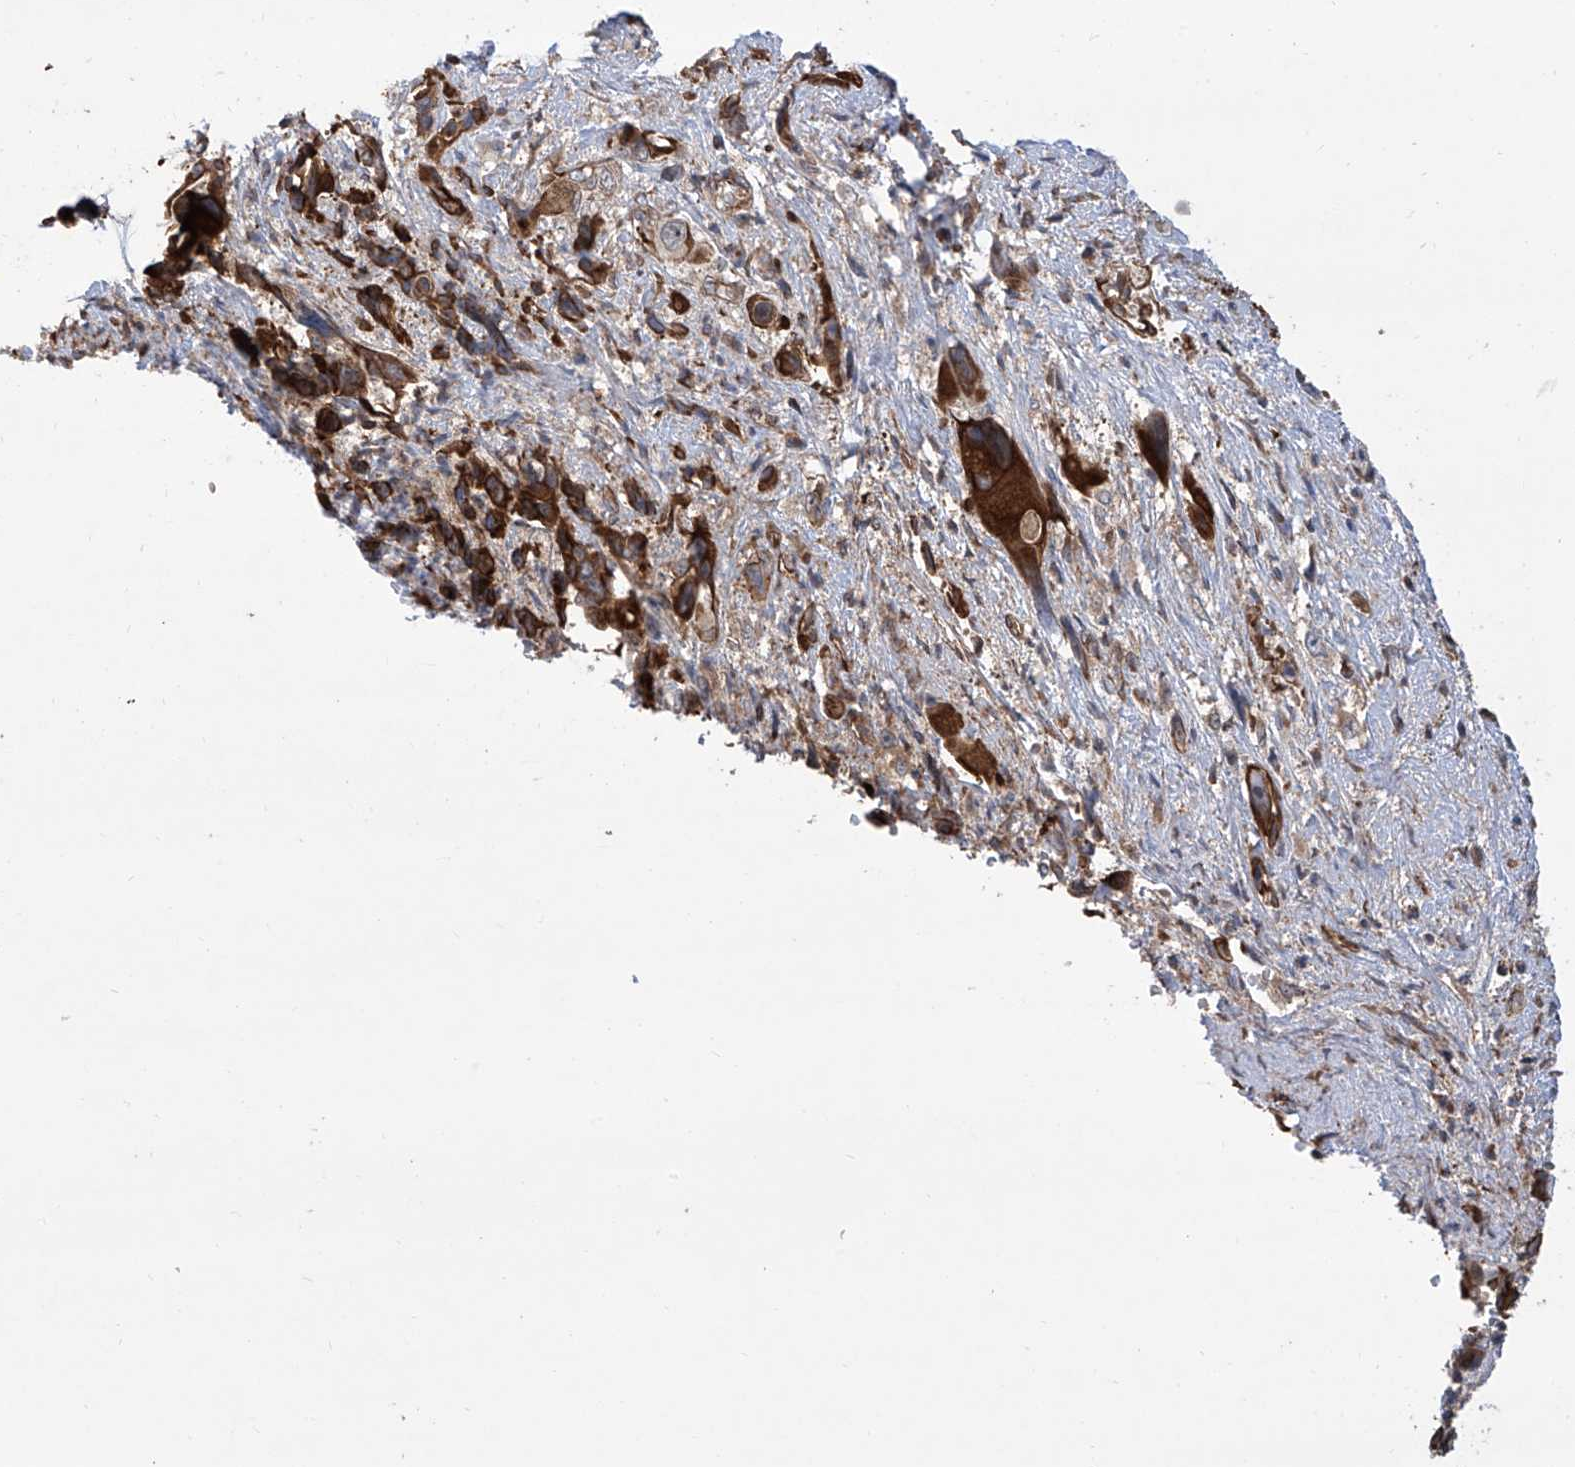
{"staining": {"intensity": "strong", "quantity": ">75%", "location": "cytoplasmic/membranous"}, "tissue": "pancreatic cancer", "cell_type": "Tumor cells", "image_type": "cancer", "snomed": [{"axis": "morphology", "description": "Adenocarcinoma, NOS"}, {"axis": "topography", "description": "Pancreas"}], "caption": "Immunohistochemistry staining of pancreatic adenocarcinoma, which displays high levels of strong cytoplasmic/membranous expression in about >75% of tumor cells indicating strong cytoplasmic/membranous protein expression. The staining was performed using DAB (3,3'-diaminobenzidine) (brown) for protein detection and nuclei were counterstained in hematoxylin (blue).", "gene": "APAF1", "patient": {"sex": "male", "age": 46}}